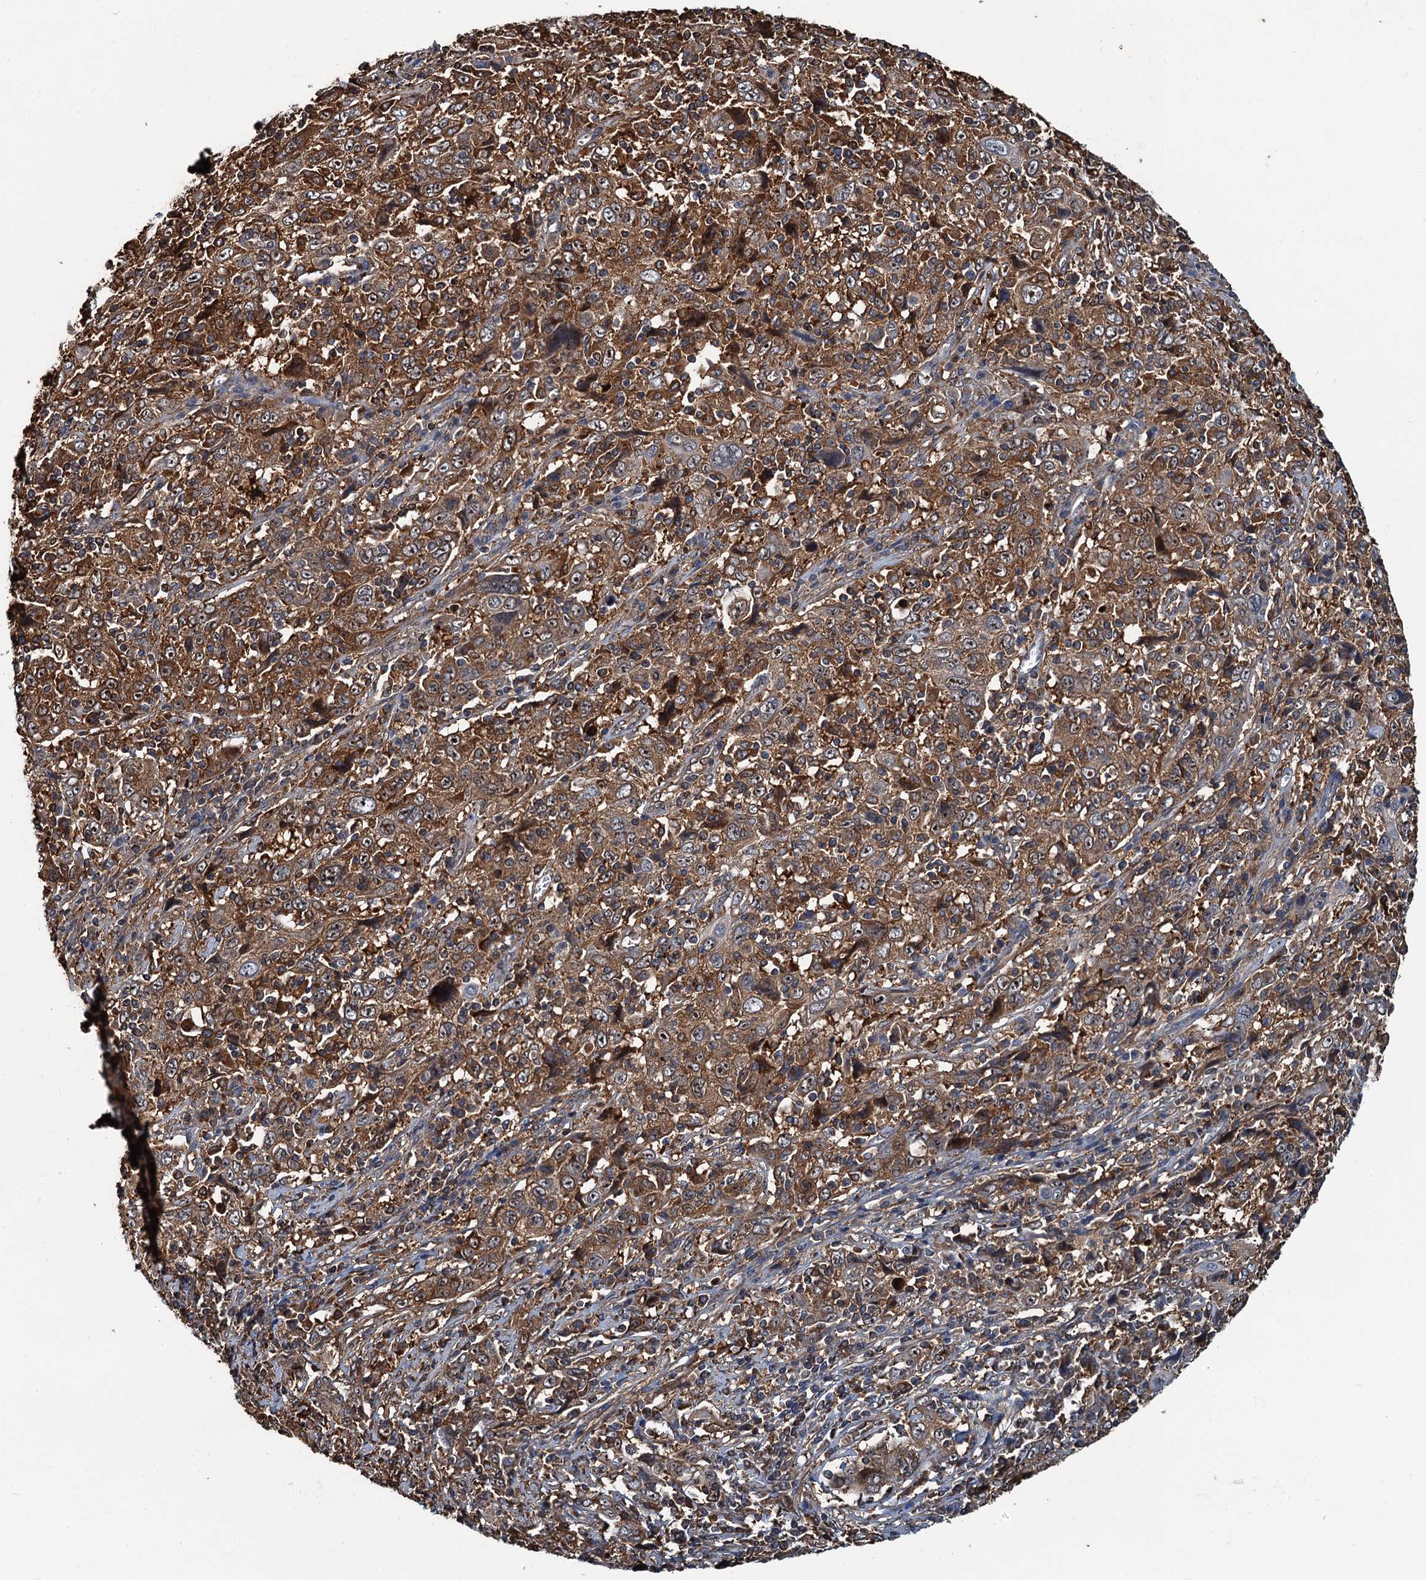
{"staining": {"intensity": "moderate", "quantity": ">75%", "location": "cytoplasmic/membranous"}, "tissue": "cervical cancer", "cell_type": "Tumor cells", "image_type": "cancer", "snomed": [{"axis": "morphology", "description": "Squamous cell carcinoma, NOS"}, {"axis": "topography", "description": "Cervix"}], "caption": "This is a photomicrograph of immunohistochemistry staining of cervical cancer, which shows moderate positivity in the cytoplasmic/membranous of tumor cells.", "gene": "USP6NL", "patient": {"sex": "female", "age": 46}}